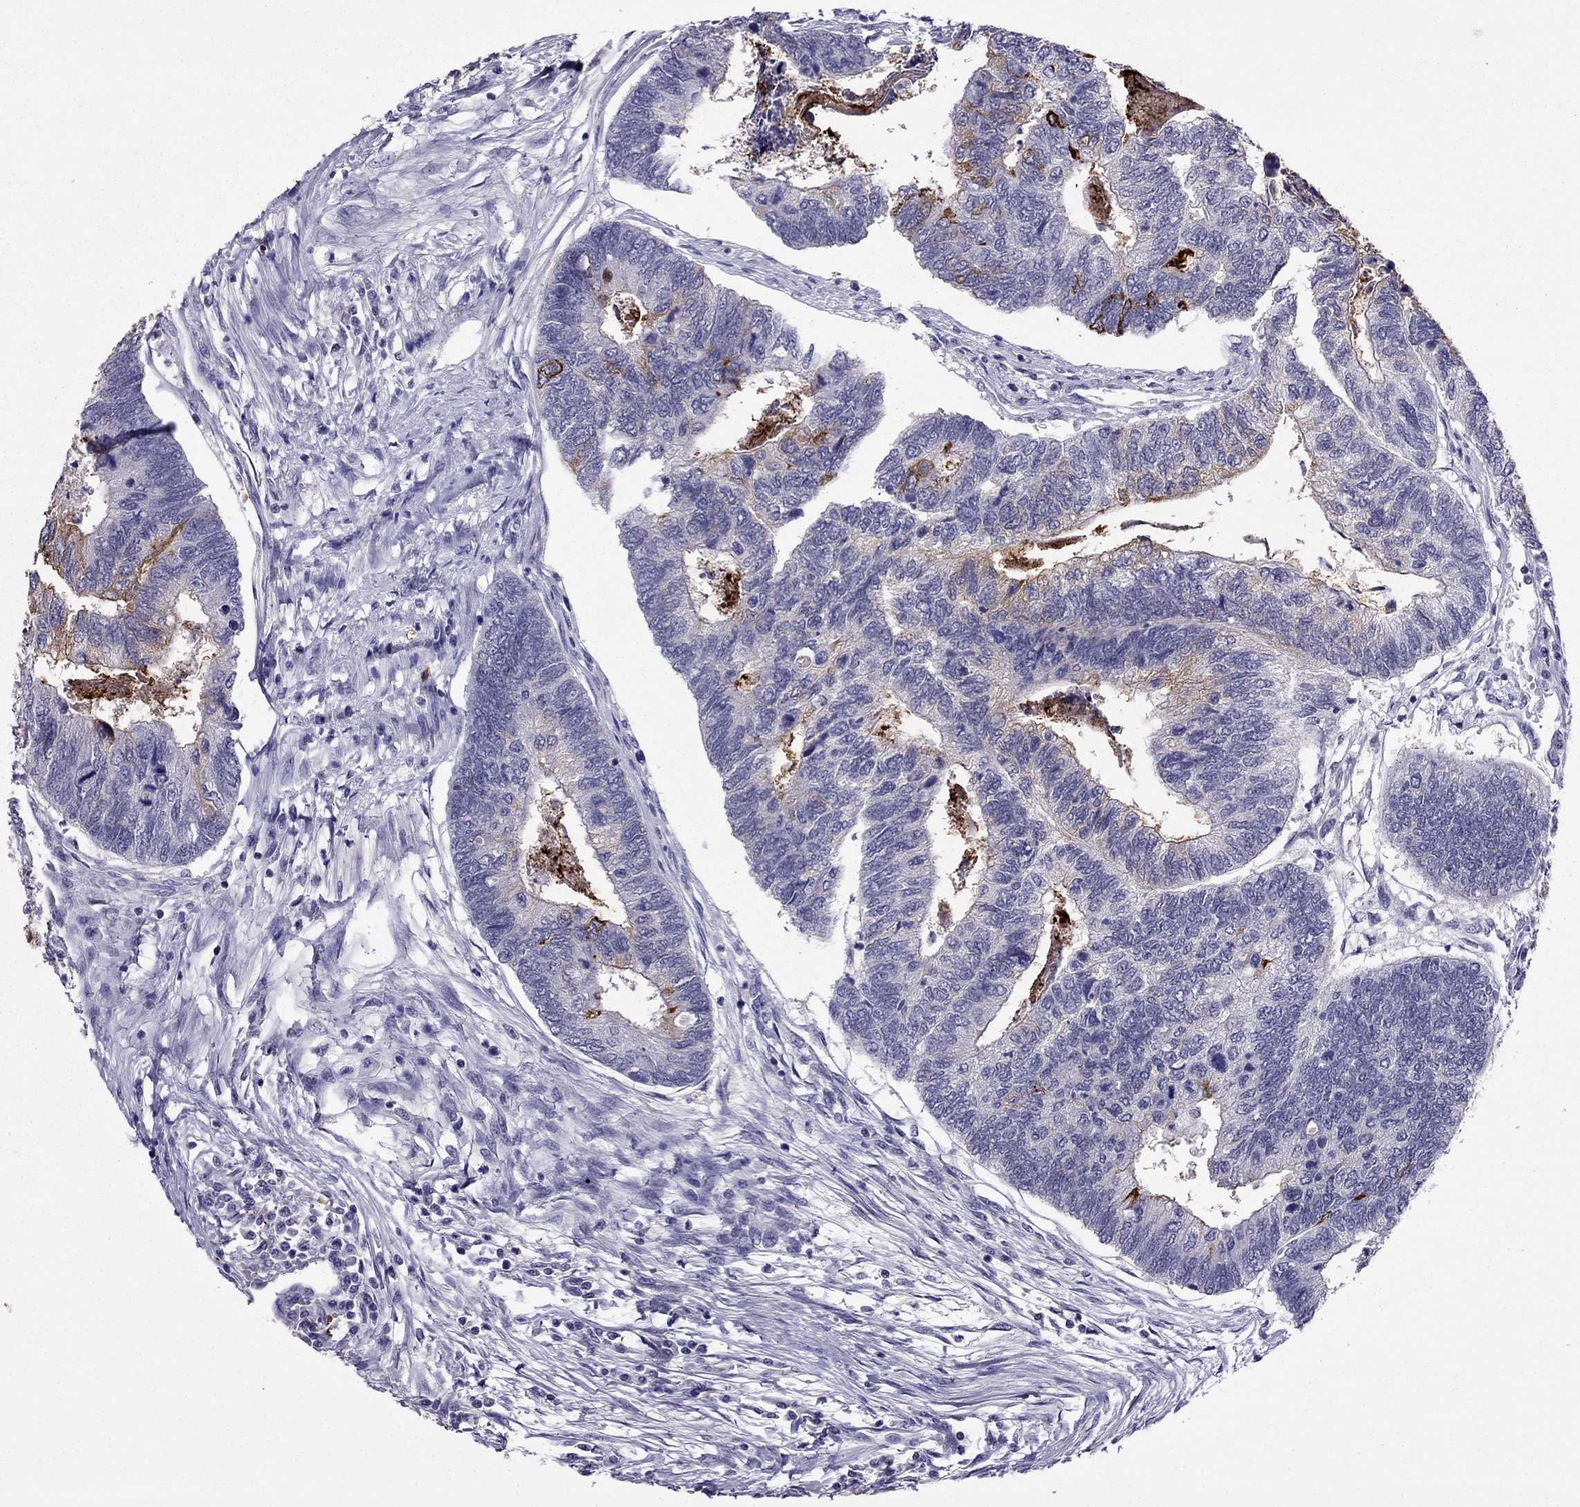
{"staining": {"intensity": "negative", "quantity": "none", "location": "none"}, "tissue": "colorectal cancer", "cell_type": "Tumor cells", "image_type": "cancer", "snomed": [{"axis": "morphology", "description": "Adenocarcinoma, NOS"}, {"axis": "topography", "description": "Colon"}], "caption": "This is an IHC histopathology image of colorectal cancer (adenocarcinoma). There is no expression in tumor cells.", "gene": "OLFM4", "patient": {"sex": "female", "age": 67}}